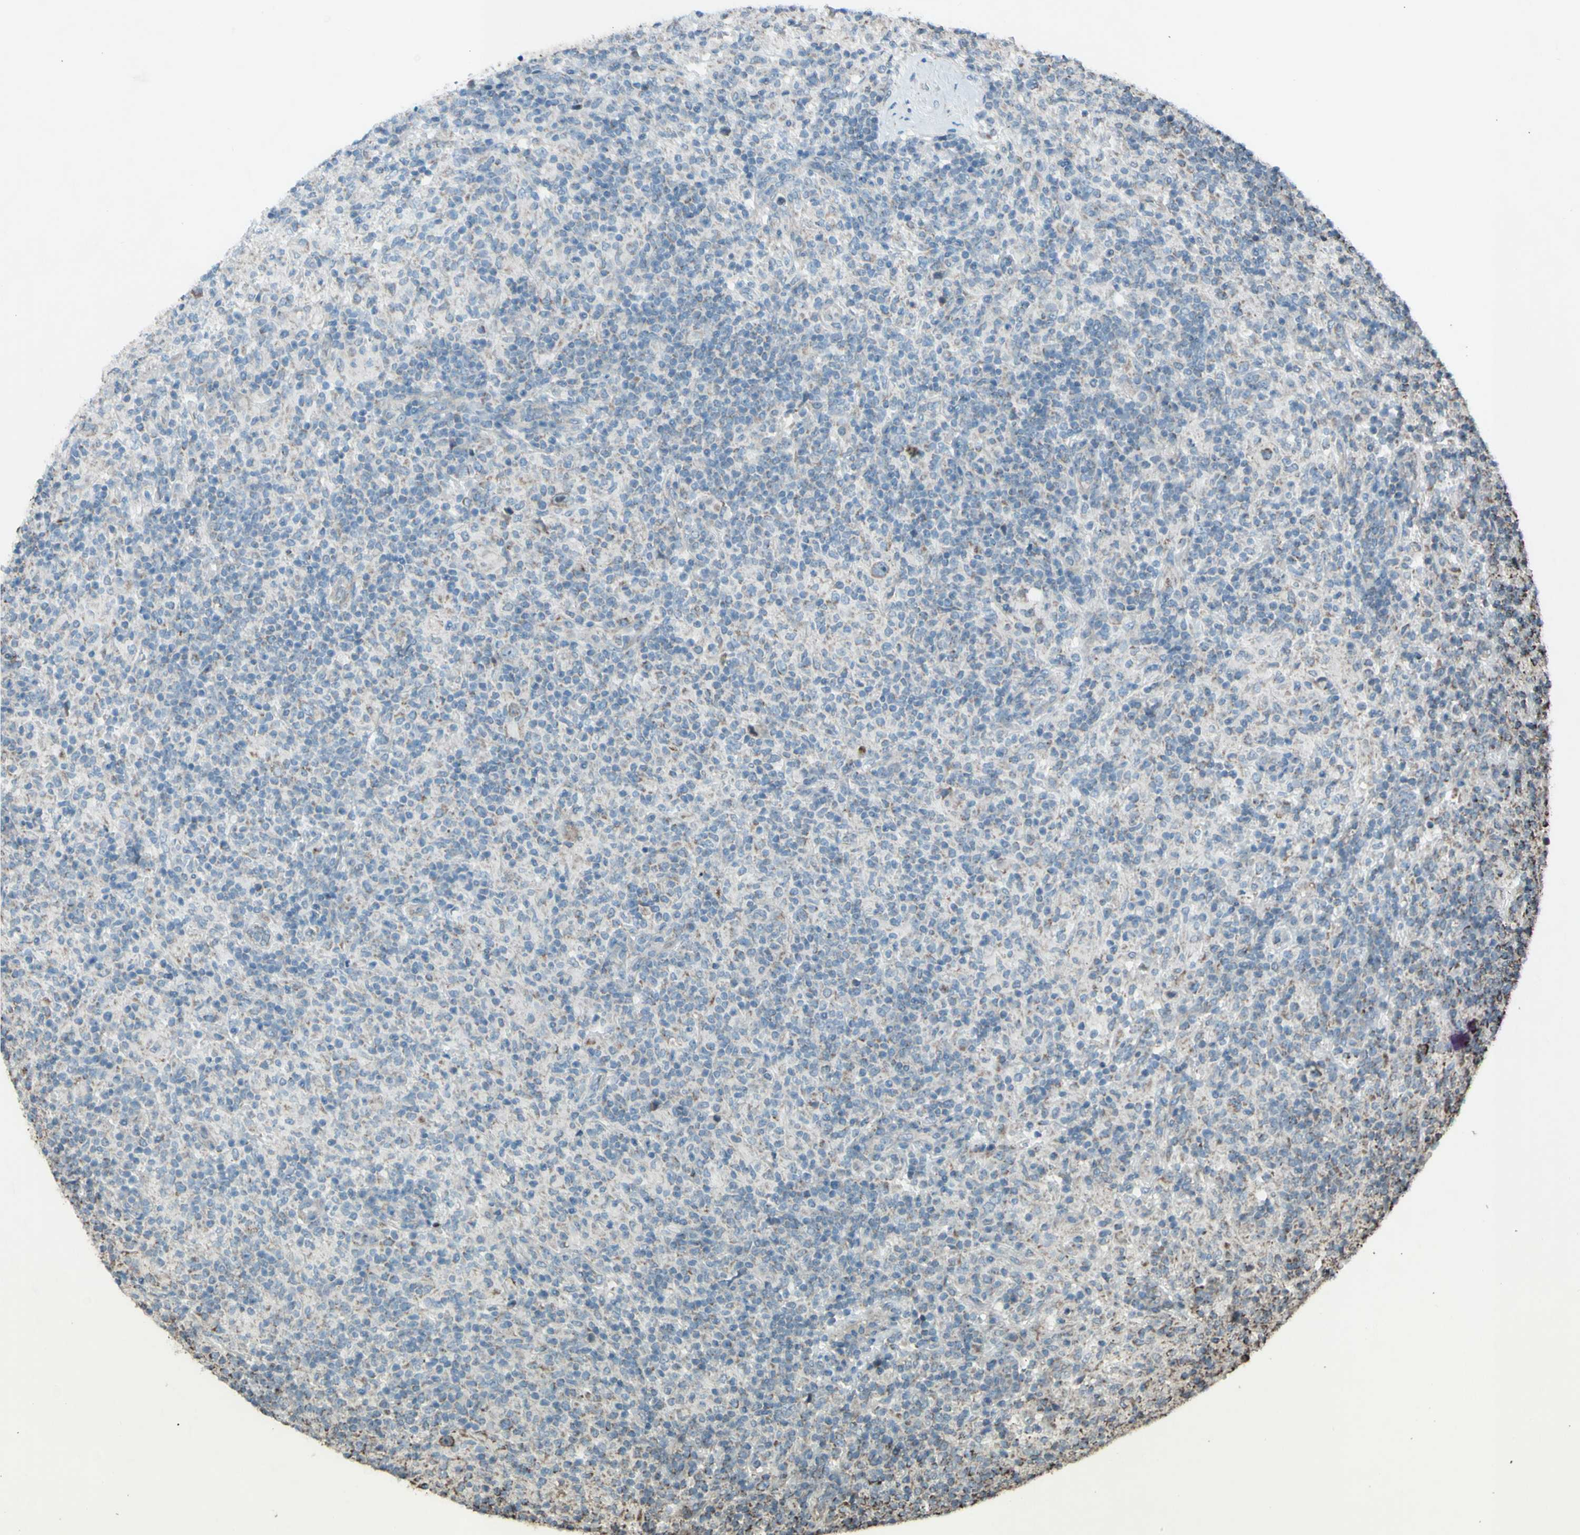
{"staining": {"intensity": "moderate", "quantity": ">75%", "location": "cytoplasmic/membranous"}, "tissue": "lymphoma", "cell_type": "Tumor cells", "image_type": "cancer", "snomed": [{"axis": "morphology", "description": "Hodgkin's disease, NOS"}, {"axis": "topography", "description": "Lymph node"}], "caption": "Moderate cytoplasmic/membranous positivity is identified in approximately >75% of tumor cells in lymphoma.", "gene": "ACOT8", "patient": {"sex": "male", "age": 70}}